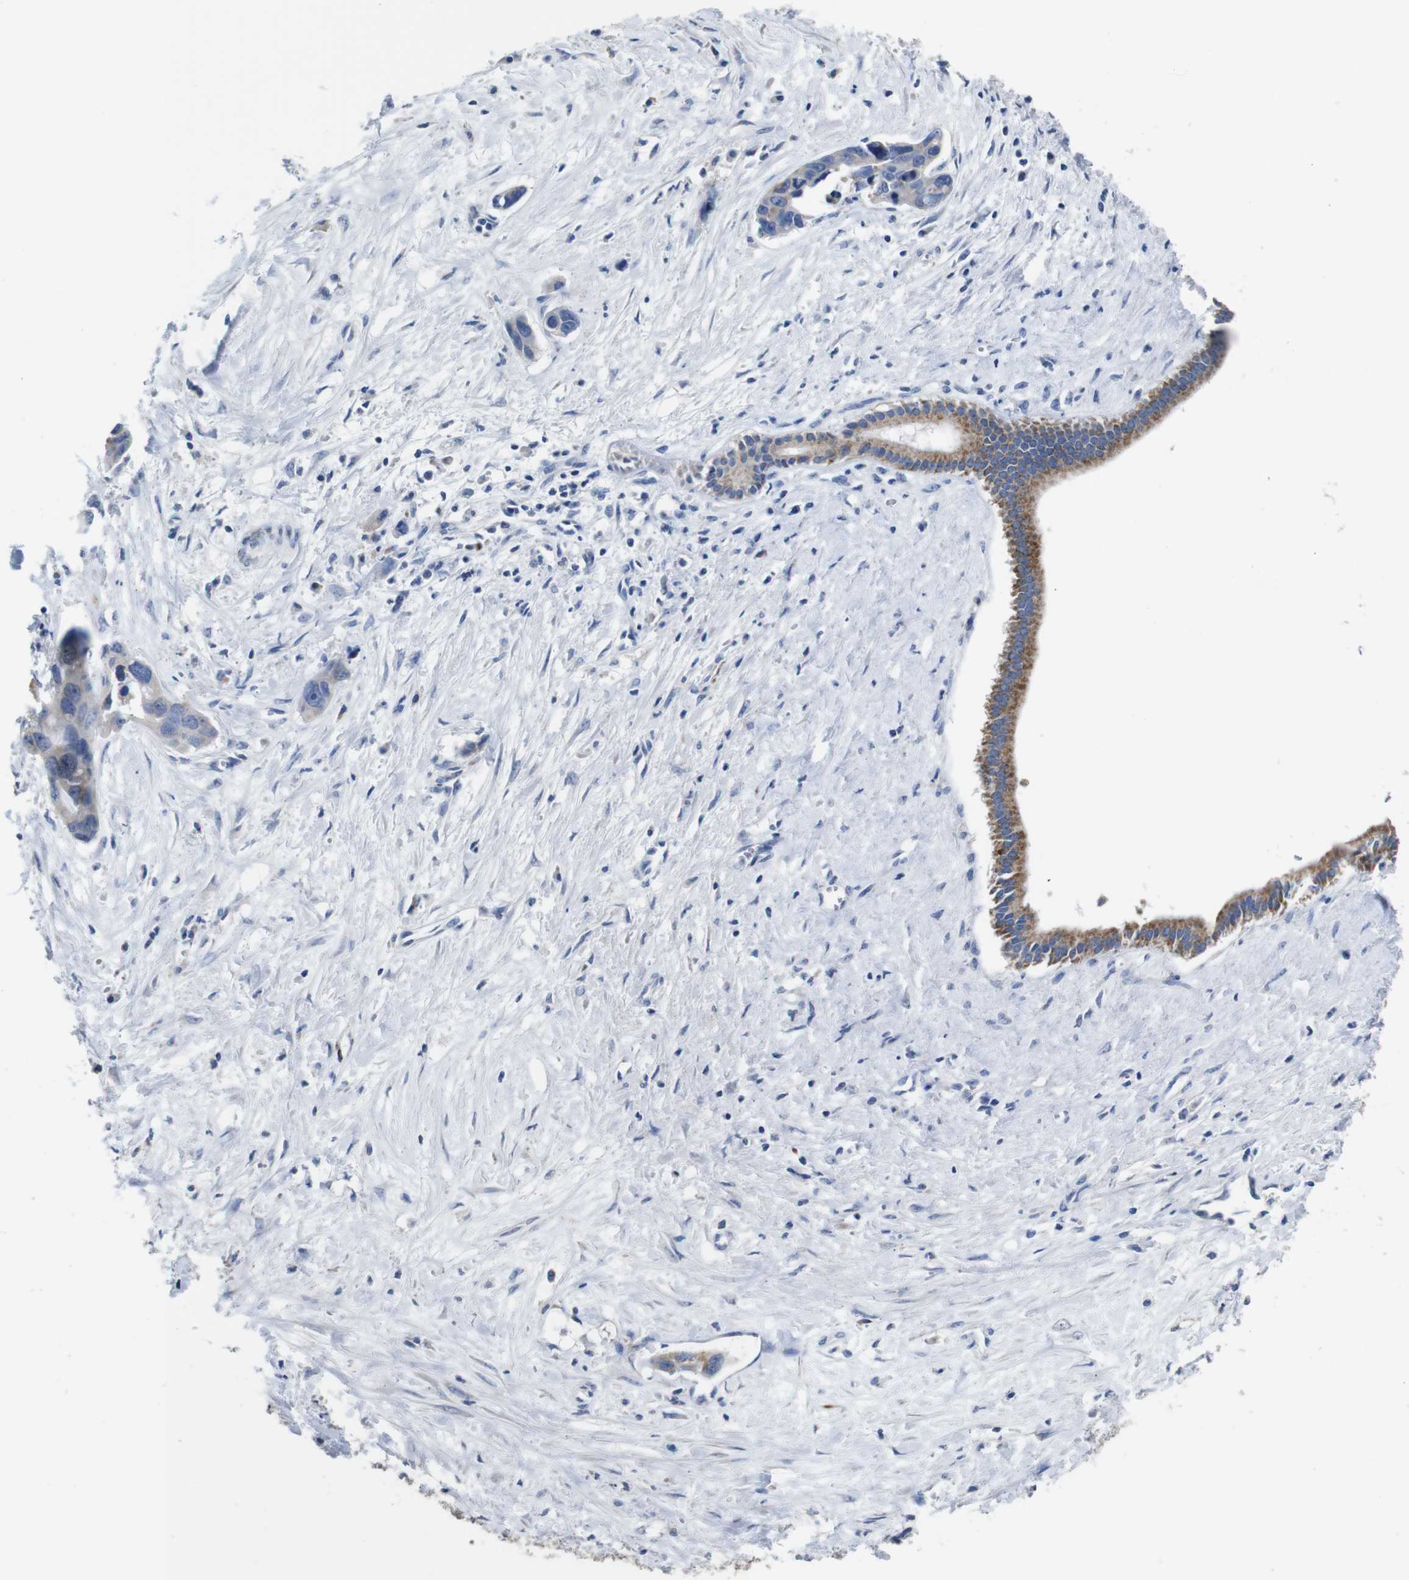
{"staining": {"intensity": "moderate", "quantity": ">75%", "location": "cytoplasmic/membranous"}, "tissue": "liver cancer", "cell_type": "Tumor cells", "image_type": "cancer", "snomed": [{"axis": "morphology", "description": "Cholangiocarcinoma"}, {"axis": "topography", "description": "Liver"}], "caption": "DAB (3,3'-diaminobenzidine) immunohistochemical staining of liver cholangiocarcinoma shows moderate cytoplasmic/membranous protein expression in approximately >75% of tumor cells. The staining was performed using DAB to visualize the protein expression in brown, while the nuclei were stained in blue with hematoxylin (Magnification: 20x).", "gene": "MAOA", "patient": {"sex": "female", "age": 65}}